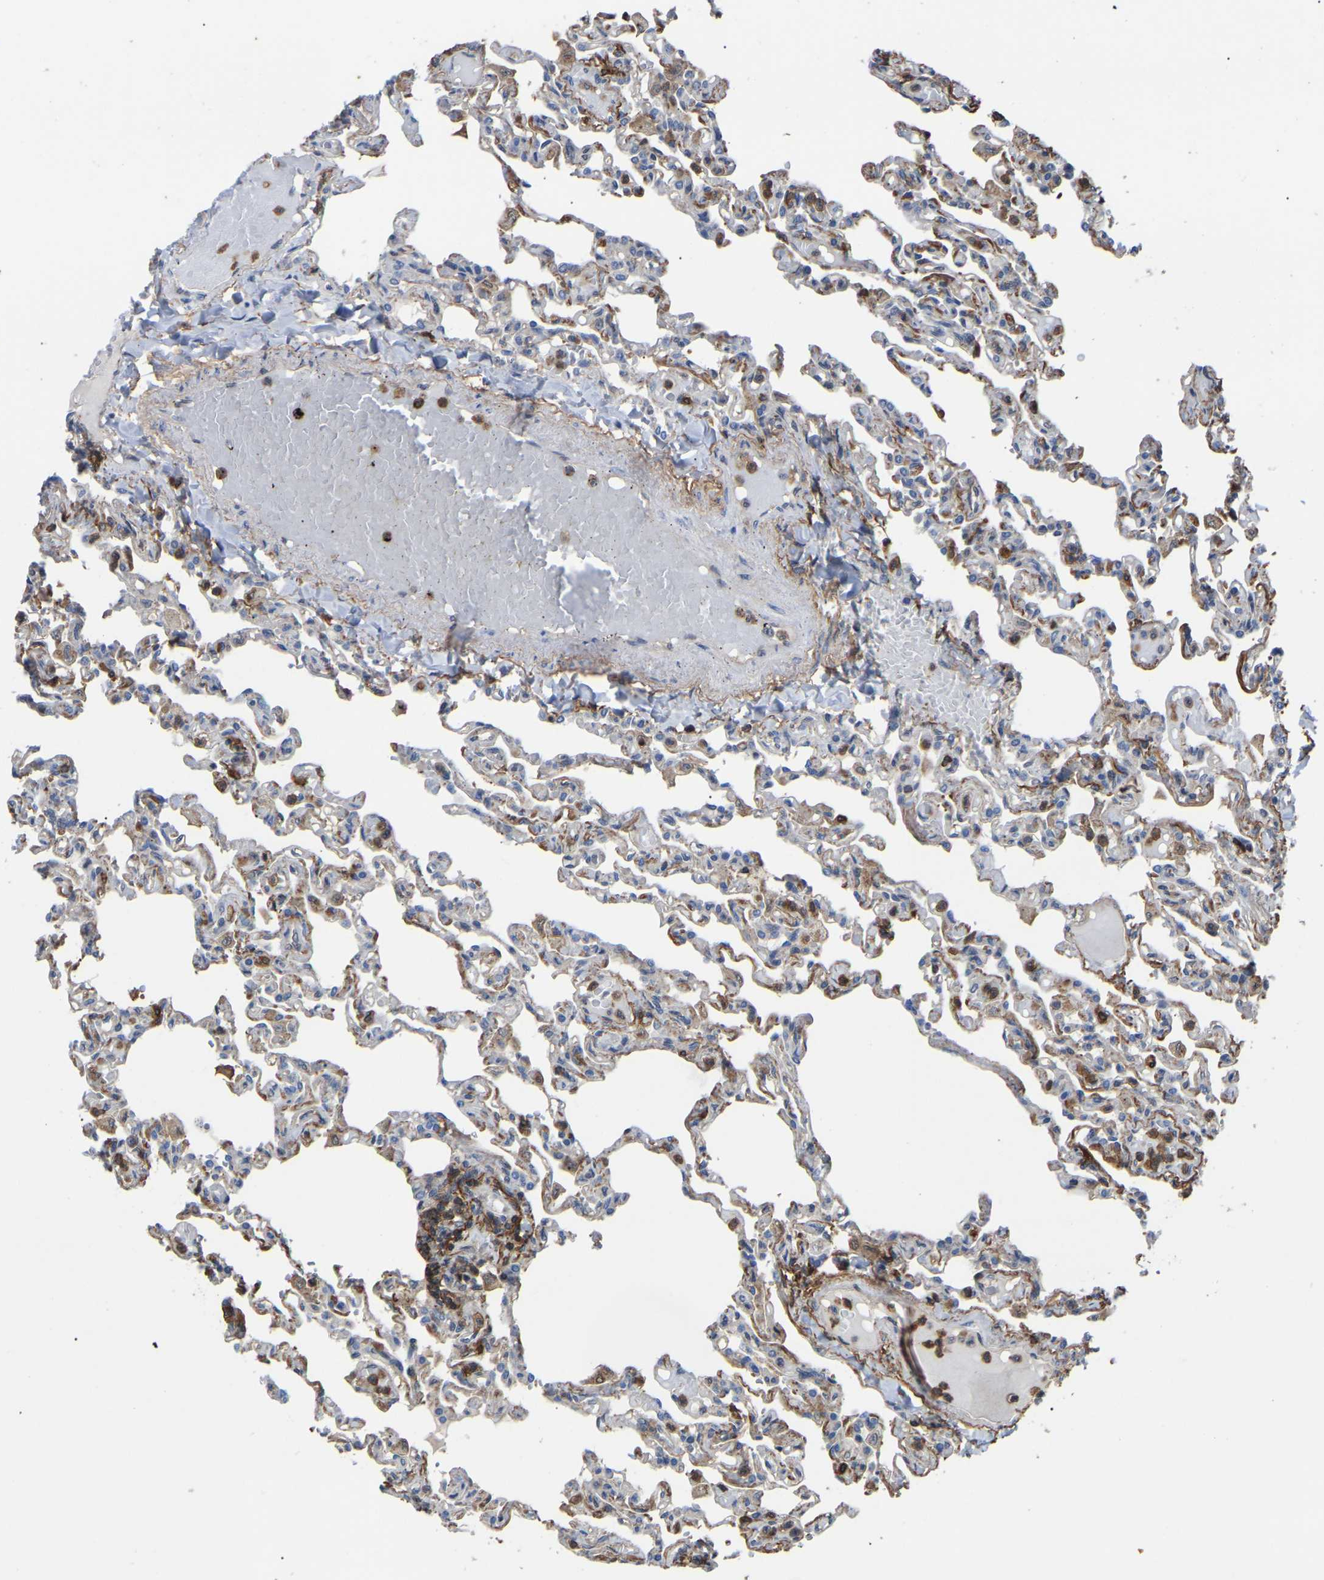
{"staining": {"intensity": "weak", "quantity": "<25%", "location": "cytoplasmic/membranous"}, "tissue": "lung", "cell_type": "Alveolar cells", "image_type": "normal", "snomed": [{"axis": "morphology", "description": "Normal tissue, NOS"}, {"axis": "topography", "description": "Lung"}], "caption": "Immunohistochemical staining of normal human lung reveals no significant positivity in alveolar cells. (DAB (3,3'-diaminobenzidine) immunohistochemistry with hematoxylin counter stain).", "gene": "CIT", "patient": {"sex": "male", "age": 21}}